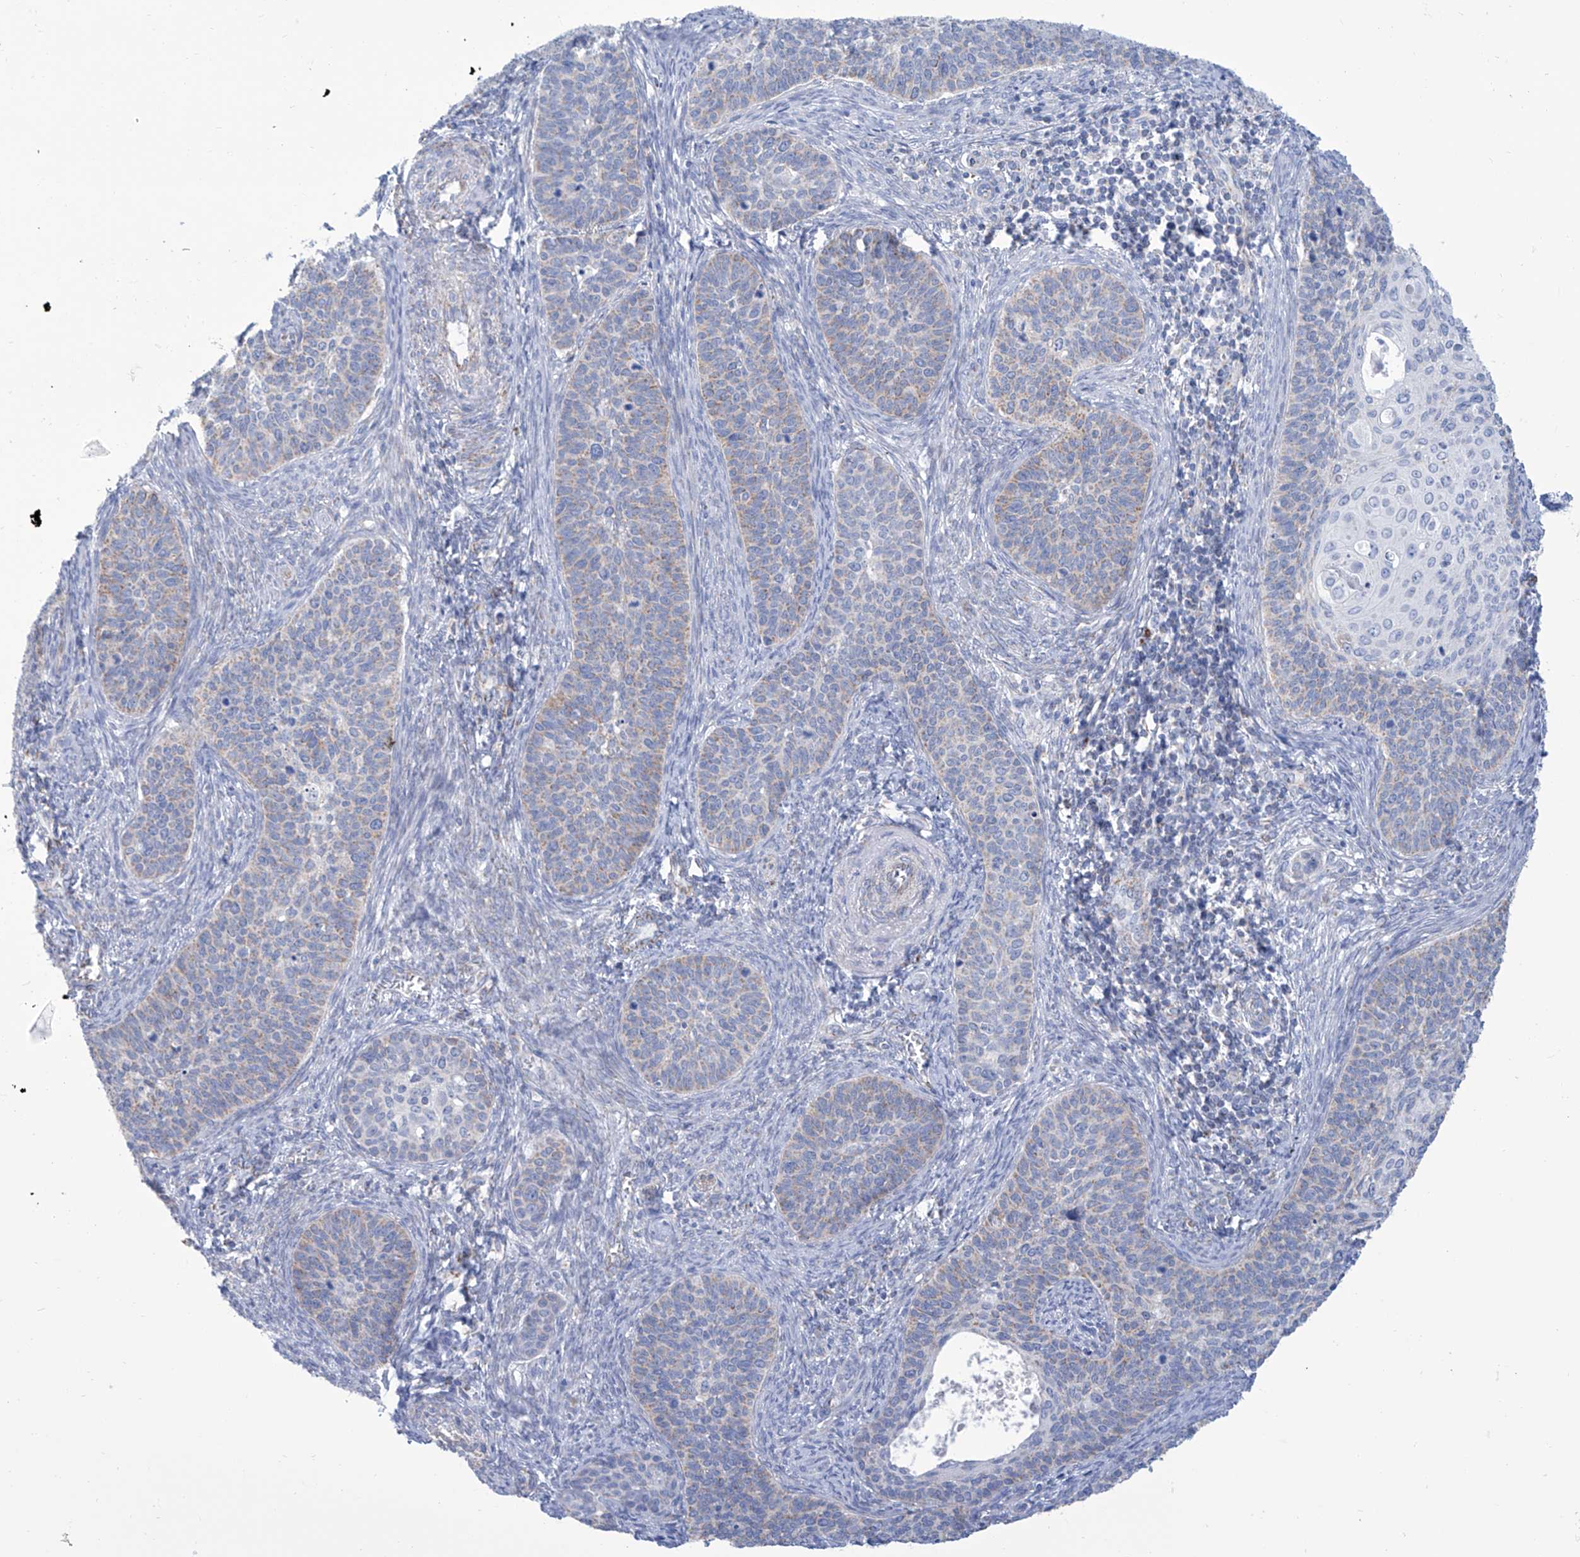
{"staining": {"intensity": "weak", "quantity": "<25%", "location": "cytoplasmic/membranous"}, "tissue": "cervical cancer", "cell_type": "Tumor cells", "image_type": "cancer", "snomed": [{"axis": "morphology", "description": "Squamous cell carcinoma, NOS"}, {"axis": "topography", "description": "Cervix"}], "caption": "High power microscopy micrograph of an immunohistochemistry (IHC) micrograph of cervical cancer, revealing no significant positivity in tumor cells. (DAB immunohistochemistry visualized using brightfield microscopy, high magnification).", "gene": "ALDH6A1", "patient": {"sex": "female", "age": 33}}